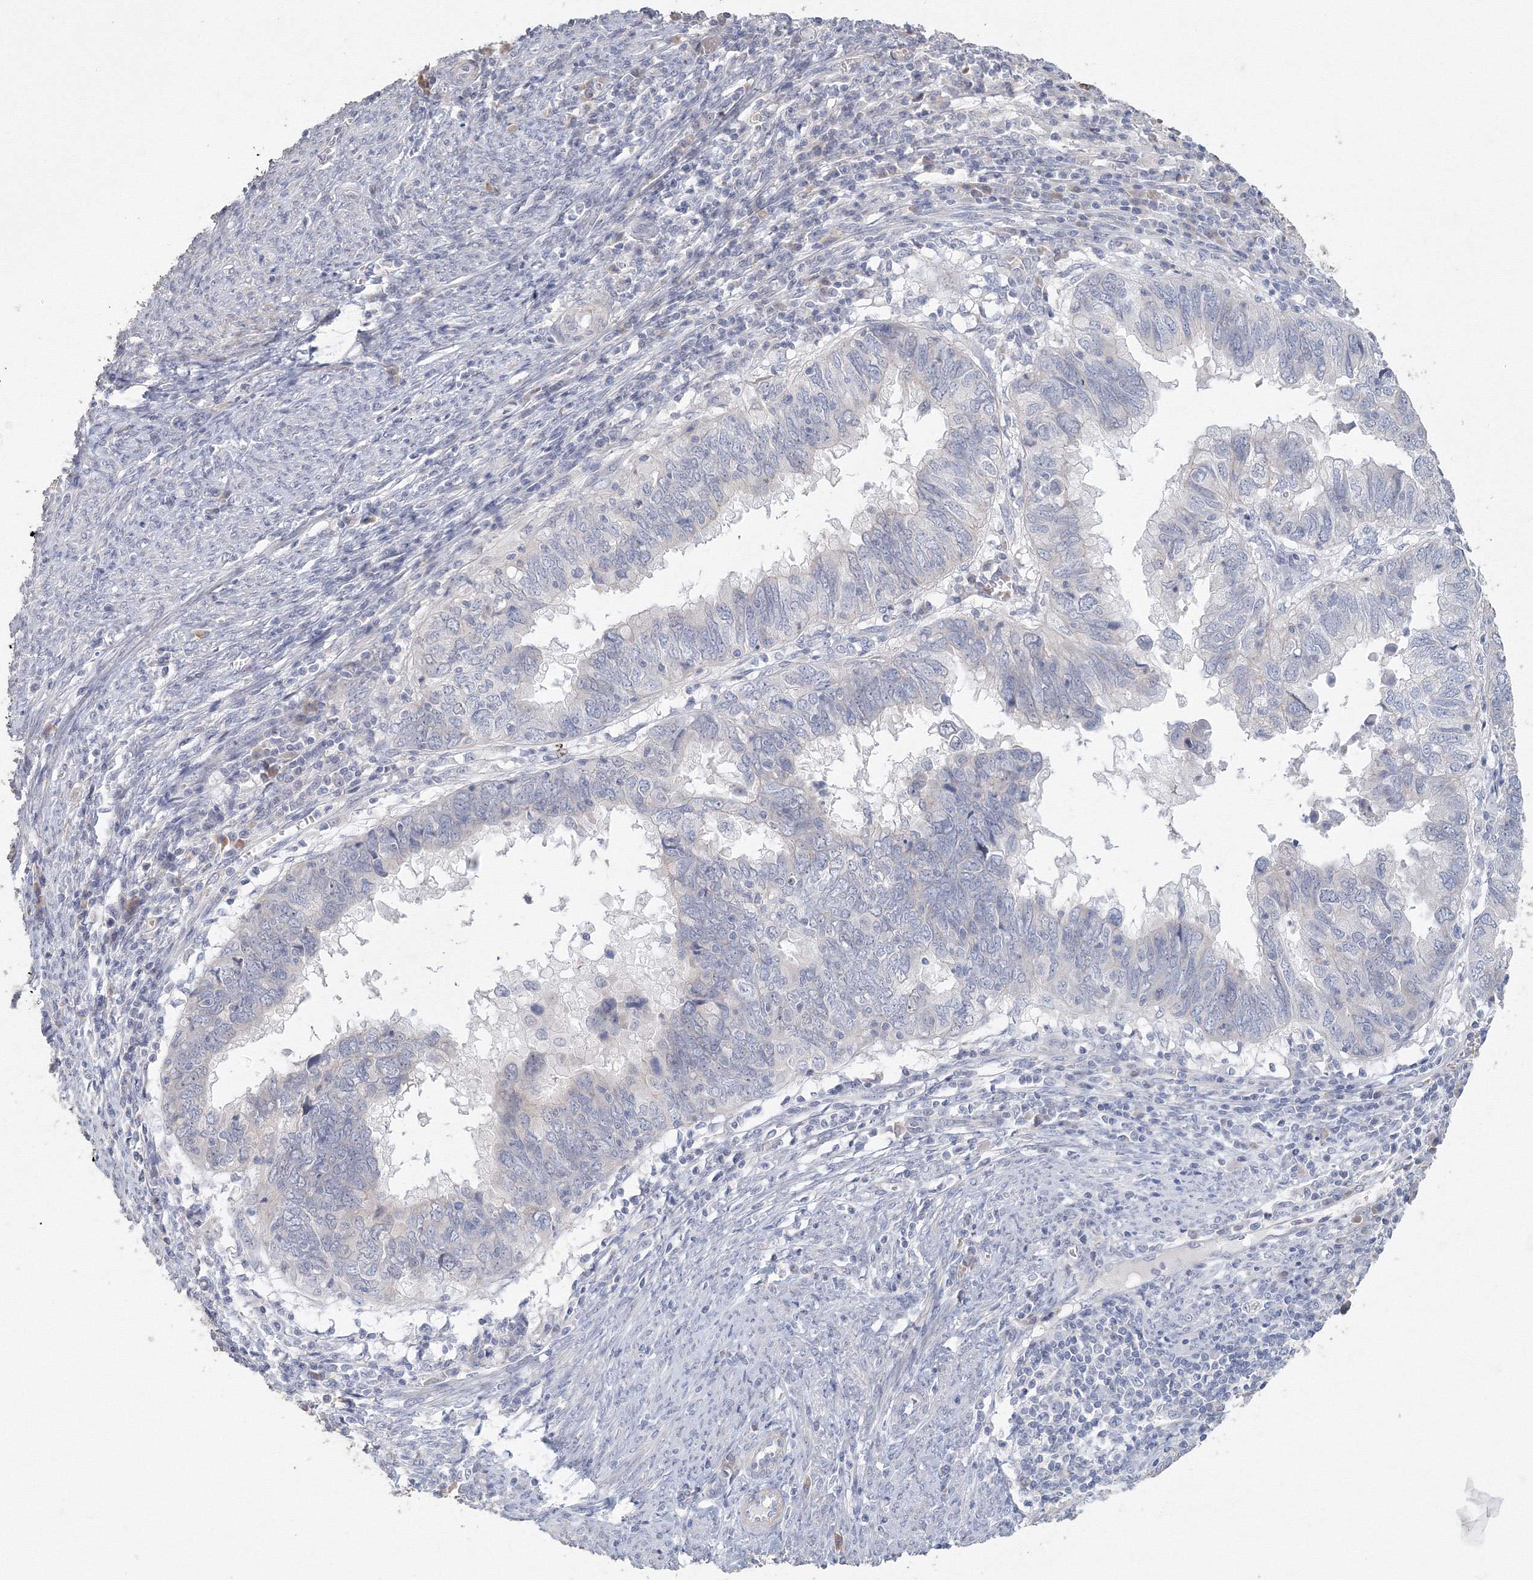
{"staining": {"intensity": "negative", "quantity": "none", "location": "none"}, "tissue": "endometrial cancer", "cell_type": "Tumor cells", "image_type": "cancer", "snomed": [{"axis": "morphology", "description": "Adenocarcinoma, NOS"}, {"axis": "topography", "description": "Uterus"}], "caption": "A micrograph of adenocarcinoma (endometrial) stained for a protein reveals no brown staining in tumor cells. The staining is performed using DAB (3,3'-diaminobenzidine) brown chromogen with nuclei counter-stained in using hematoxylin.", "gene": "TACC2", "patient": {"sex": "female", "age": 77}}